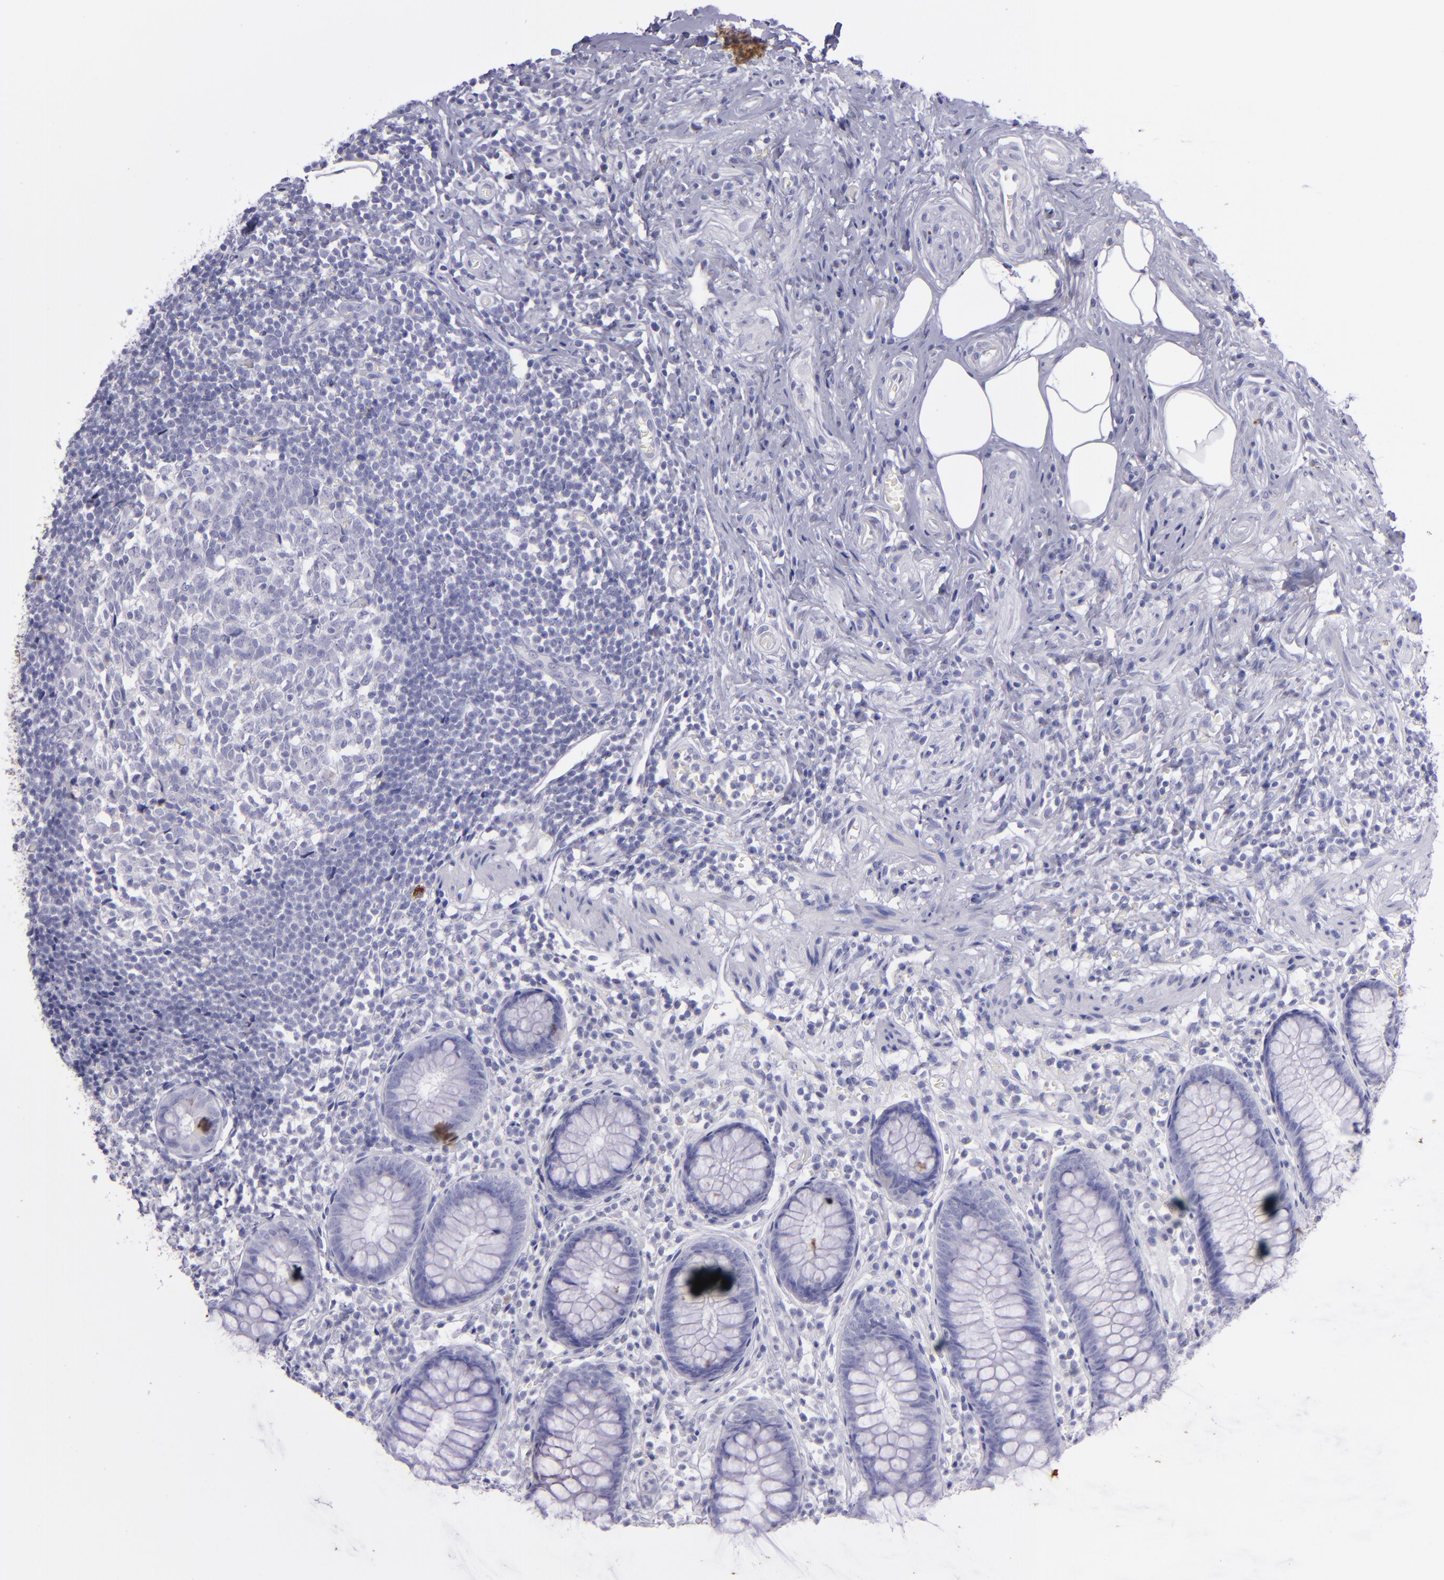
{"staining": {"intensity": "negative", "quantity": "none", "location": "none"}, "tissue": "appendix", "cell_type": "Glandular cells", "image_type": "normal", "snomed": [{"axis": "morphology", "description": "Normal tissue, NOS"}, {"axis": "topography", "description": "Appendix"}], "caption": "A high-resolution image shows immunohistochemistry (IHC) staining of unremarkable appendix, which displays no significant expression in glandular cells.", "gene": "TNNT3", "patient": {"sex": "male", "age": 38}}